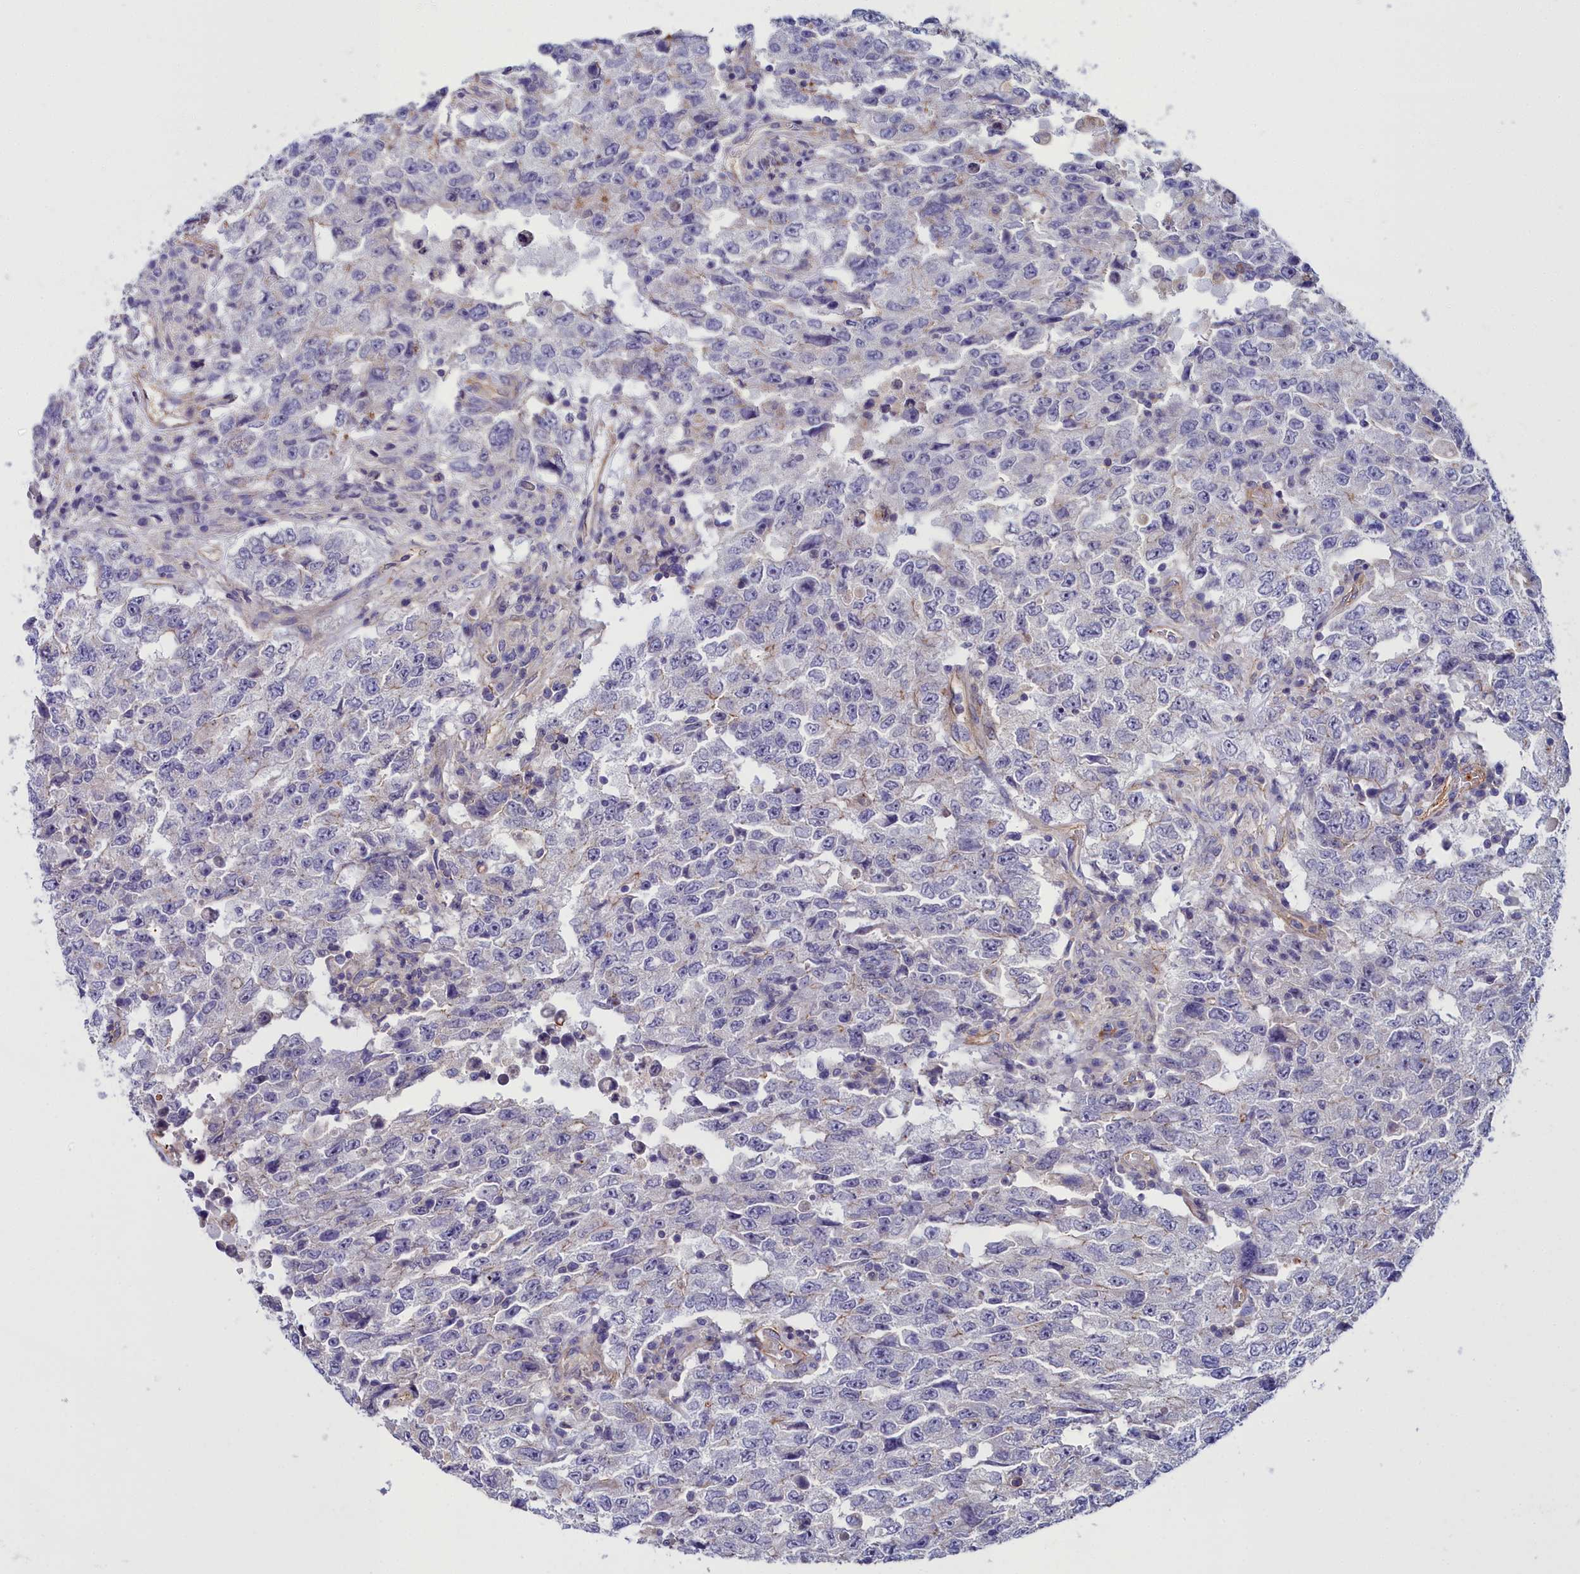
{"staining": {"intensity": "negative", "quantity": "none", "location": "none"}, "tissue": "testis cancer", "cell_type": "Tumor cells", "image_type": "cancer", "snomed": [{"axis": "morphology", "description": "Carcinoma, Embryonal, NOS"}, {"axis": "topography", "description": "Testis"}], "caption": "Tumor cells show no significant positivity in embryonal carcinoma (testis). (DAB immunohistochemistry (IHC), high magnification).", "gene": "FADS3", "patient": {"sex": "male", "age": 26}}